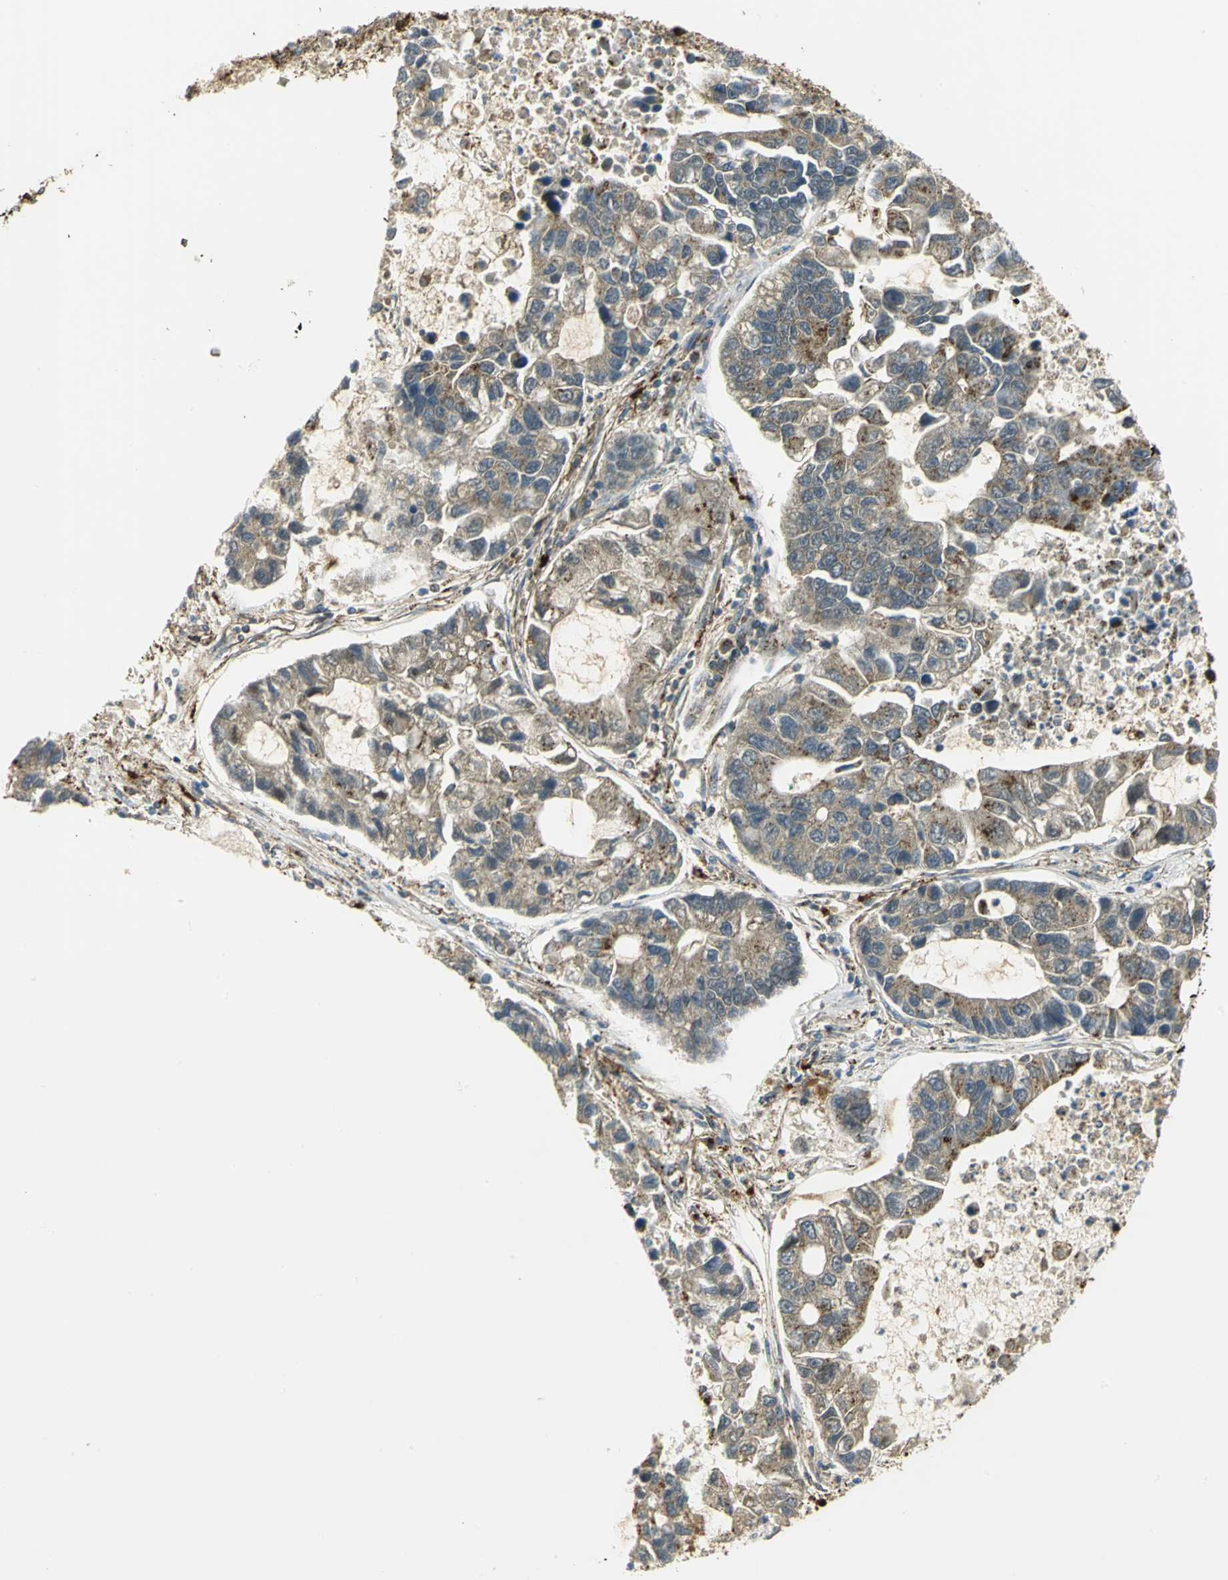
{"staining": {"intensity": "moderate", "quantity": ">75%", "location": "cytoplasmic/membranous"}, "tissue": "lung cancer", "cell_type": "Tumor cells", "image_type": "cancer", "snomed": [{"axis": "morphology", "description": "Adenocarcinoma, NOS"}, {"axis": "topography", "description": "Lung"}], "caption": "Immunohistochemical staining of adenocarcinoma (lung) shows moderate cytoplasmic/membranous protein staining in approximately >75% of tumor cells. The protein is stained brown, and the nuclei are stained in blue (DAB (3,3'-diaminobenzidine) IHC with brightfield microscopy, high magnification).", "gene": "ARSA", "patient": {"sex": "female", "age": 51}}